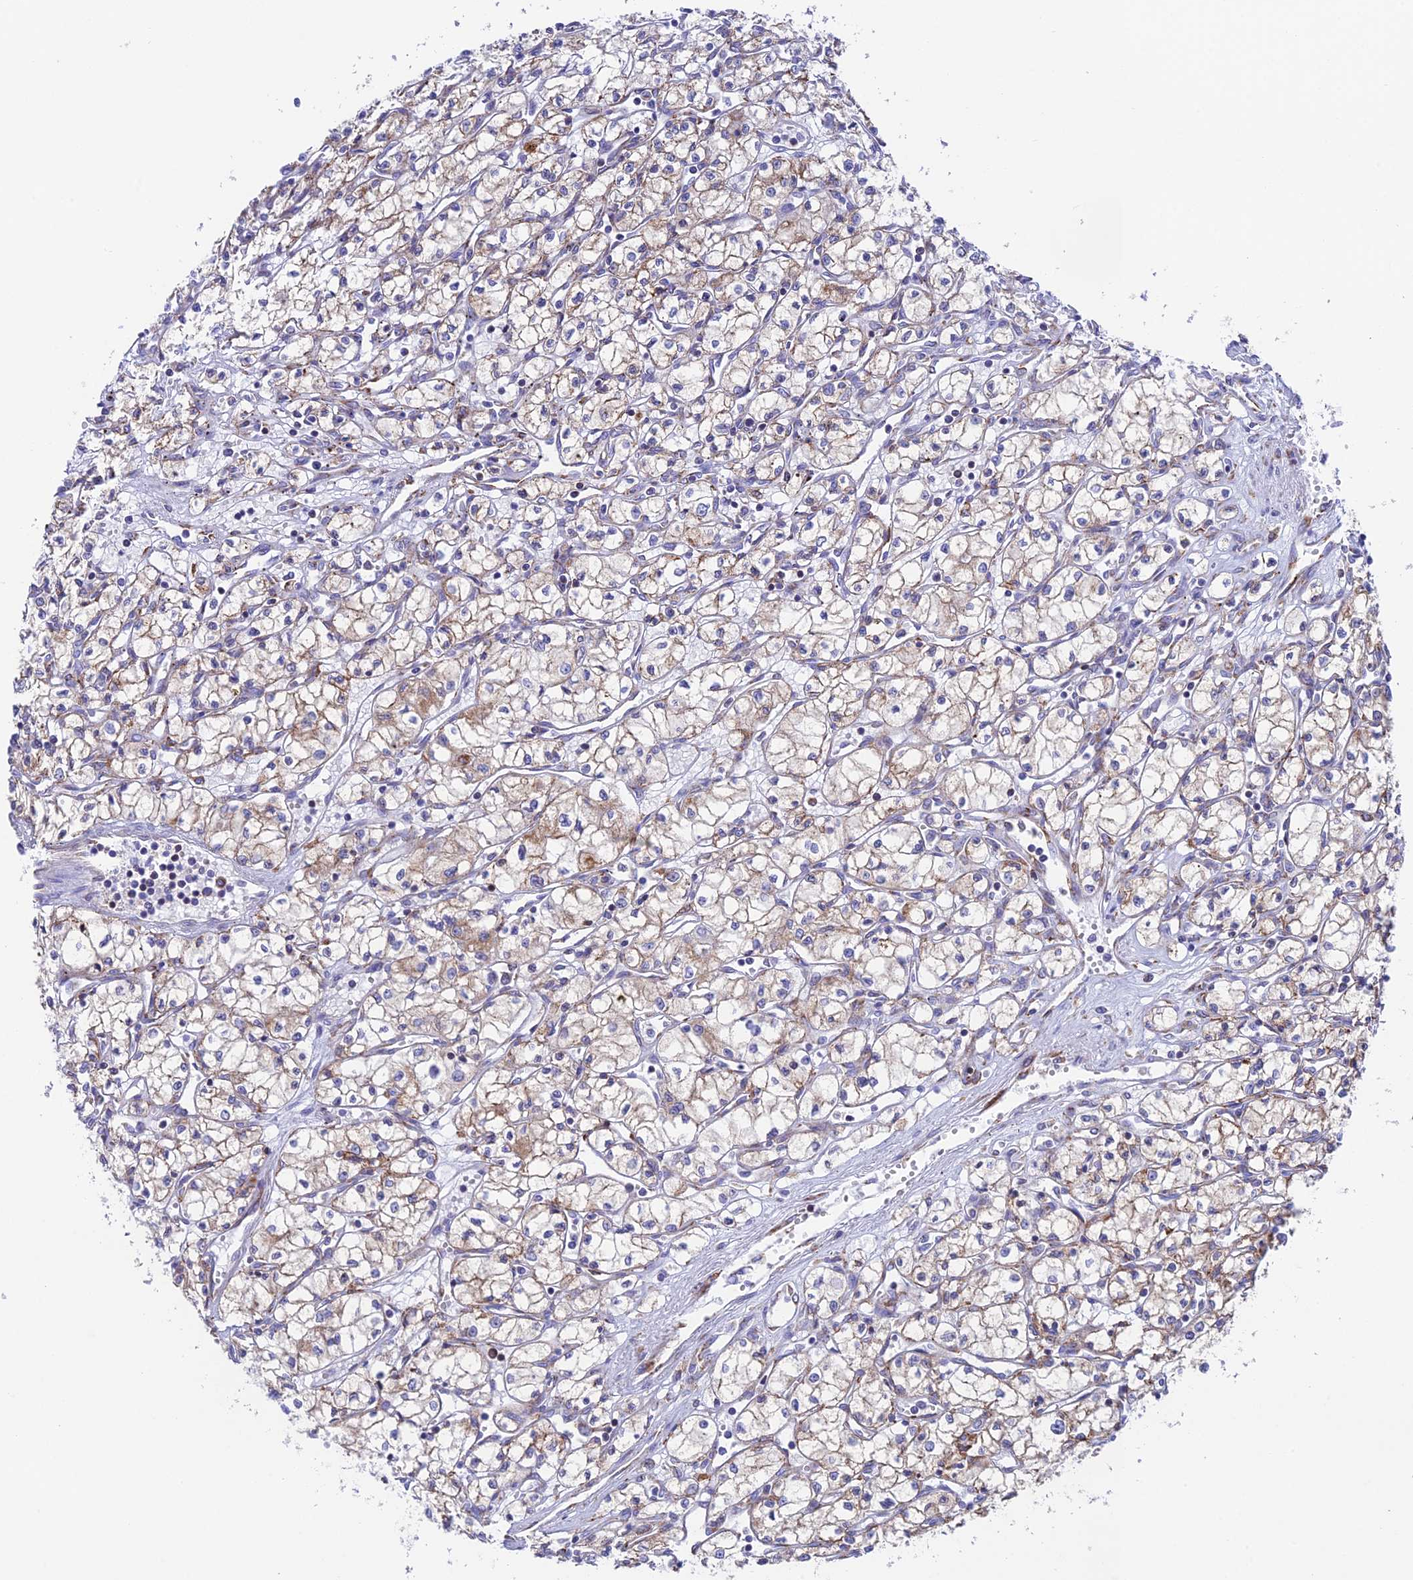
{"staining": {"intensity": "weak", "quantity": "<25%", "location": "cytoplasmic/membranous"}, "tissue": "renal cancer", "cell_type": "Tumor cells", "image_type": "cancer", "snomed": [{"axis": "morphology", "description": "Adenocarcinoma, NOS"}, {"axis": "topography", "description": "Kidney"}], "caption": "Immunohistochemistry histopathology image of human renal cancer stained for a protein (brown), which displays no staining in tumor cells.", "gene": "TUBGCP6", "patient": {"sex": "male", "age": 59}}